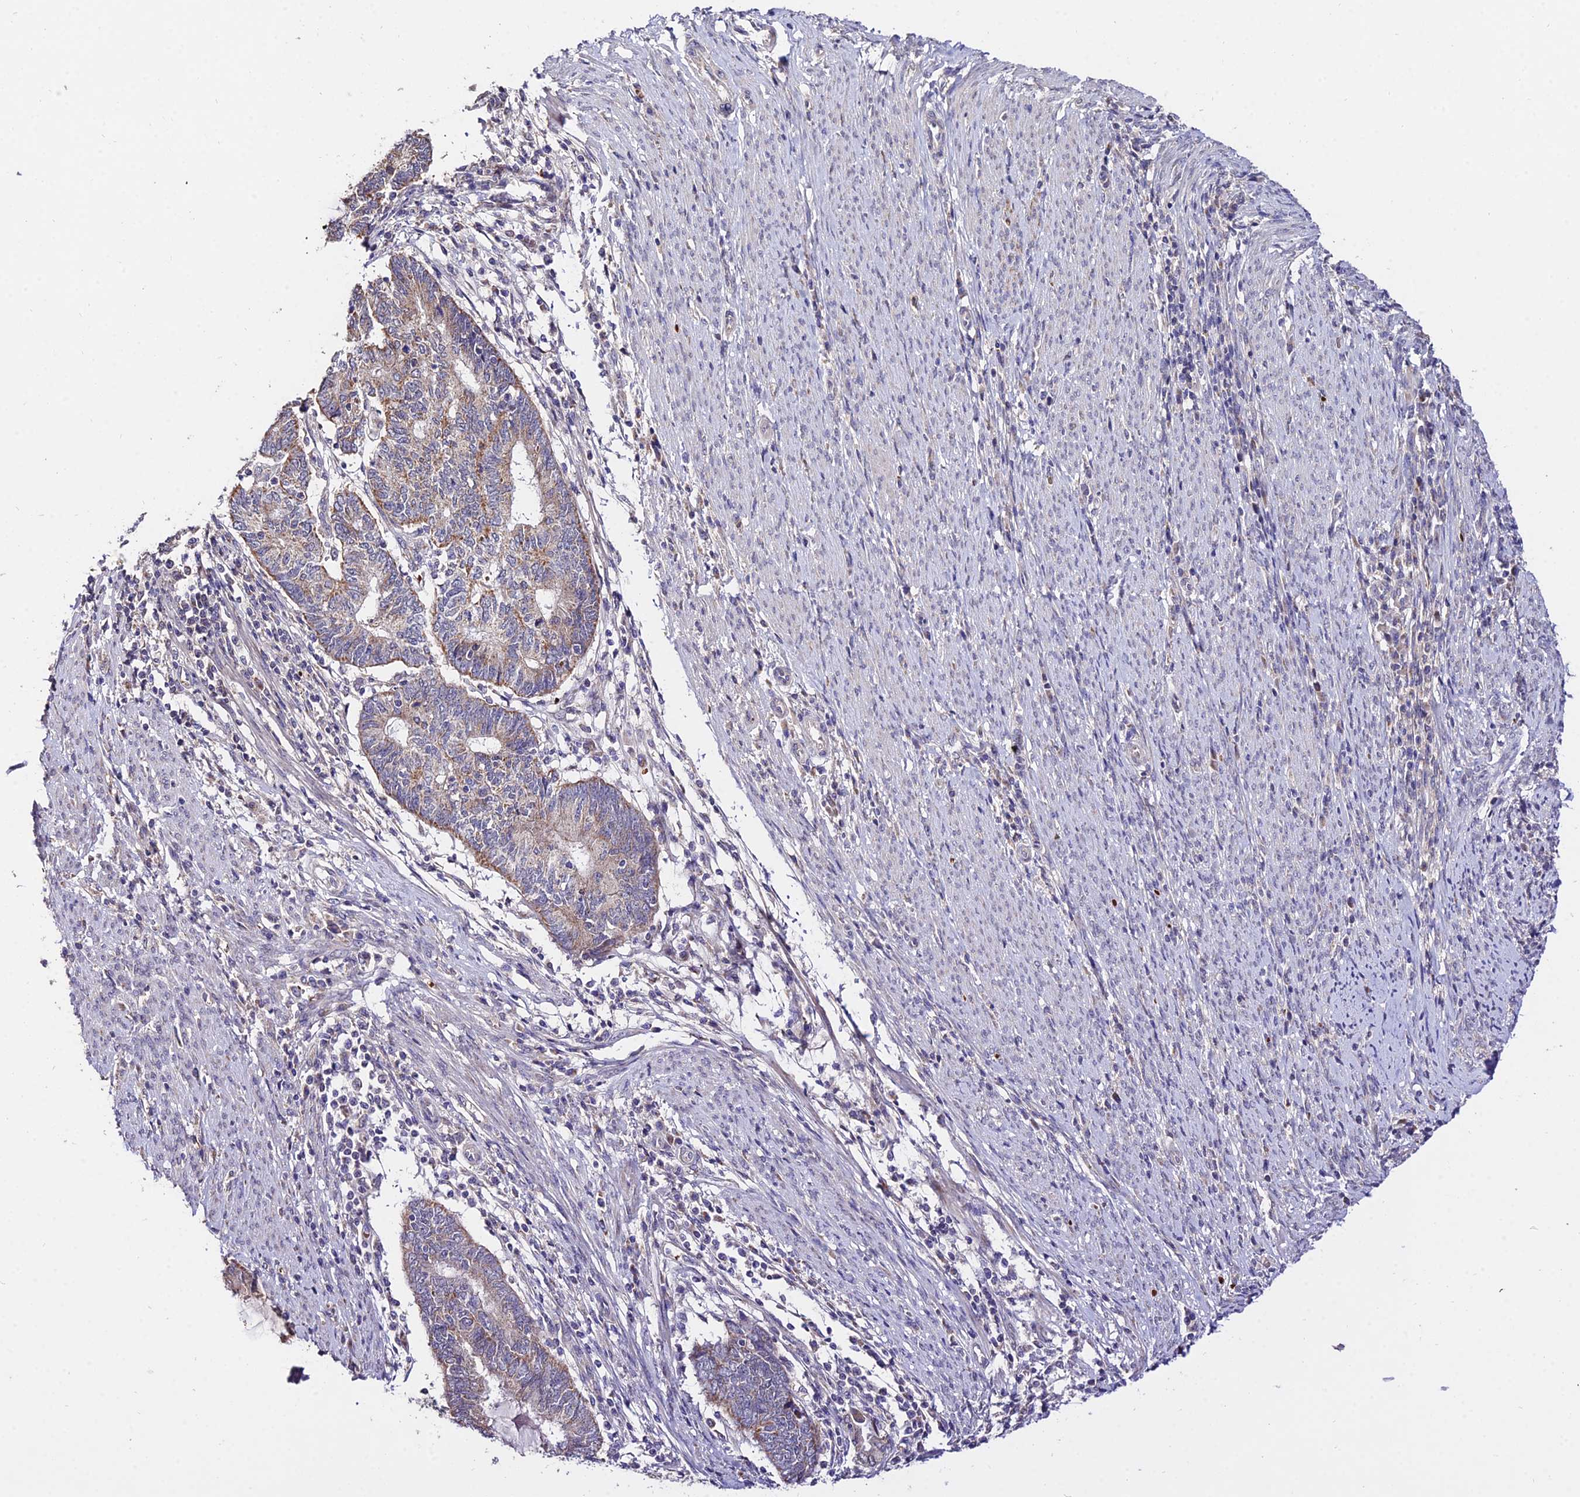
{"staining": {"intensity": "moderate", "quantity": "<25%", "location": "cytoplasmic/membranous"}, "tissue": "endometrial cancer", "cell_type": "Tumor cells", "image_type": "cancer", "snomed": [{"axis": "morphology", "description": "Adenocarcinoma, NOS"}, {"axis": "topography", "description": "Uterus"}, {"axis": "topography", "description": "Endometrium"}], "caption": "Immunohistochemistry (IHC) of endometrial adenocarcinoma demonstrates low levels of moderate cytoplasmic/membranous expression in about <25% of tumor cells. The staining was performed using DAB (3,3'-diaminobenzidine), with brown indicating positive protein expression. Nuclei are stained blue with hematoxylin.", "gene": "WDR5B", "patient": {"sex": "female", "age": 70}}